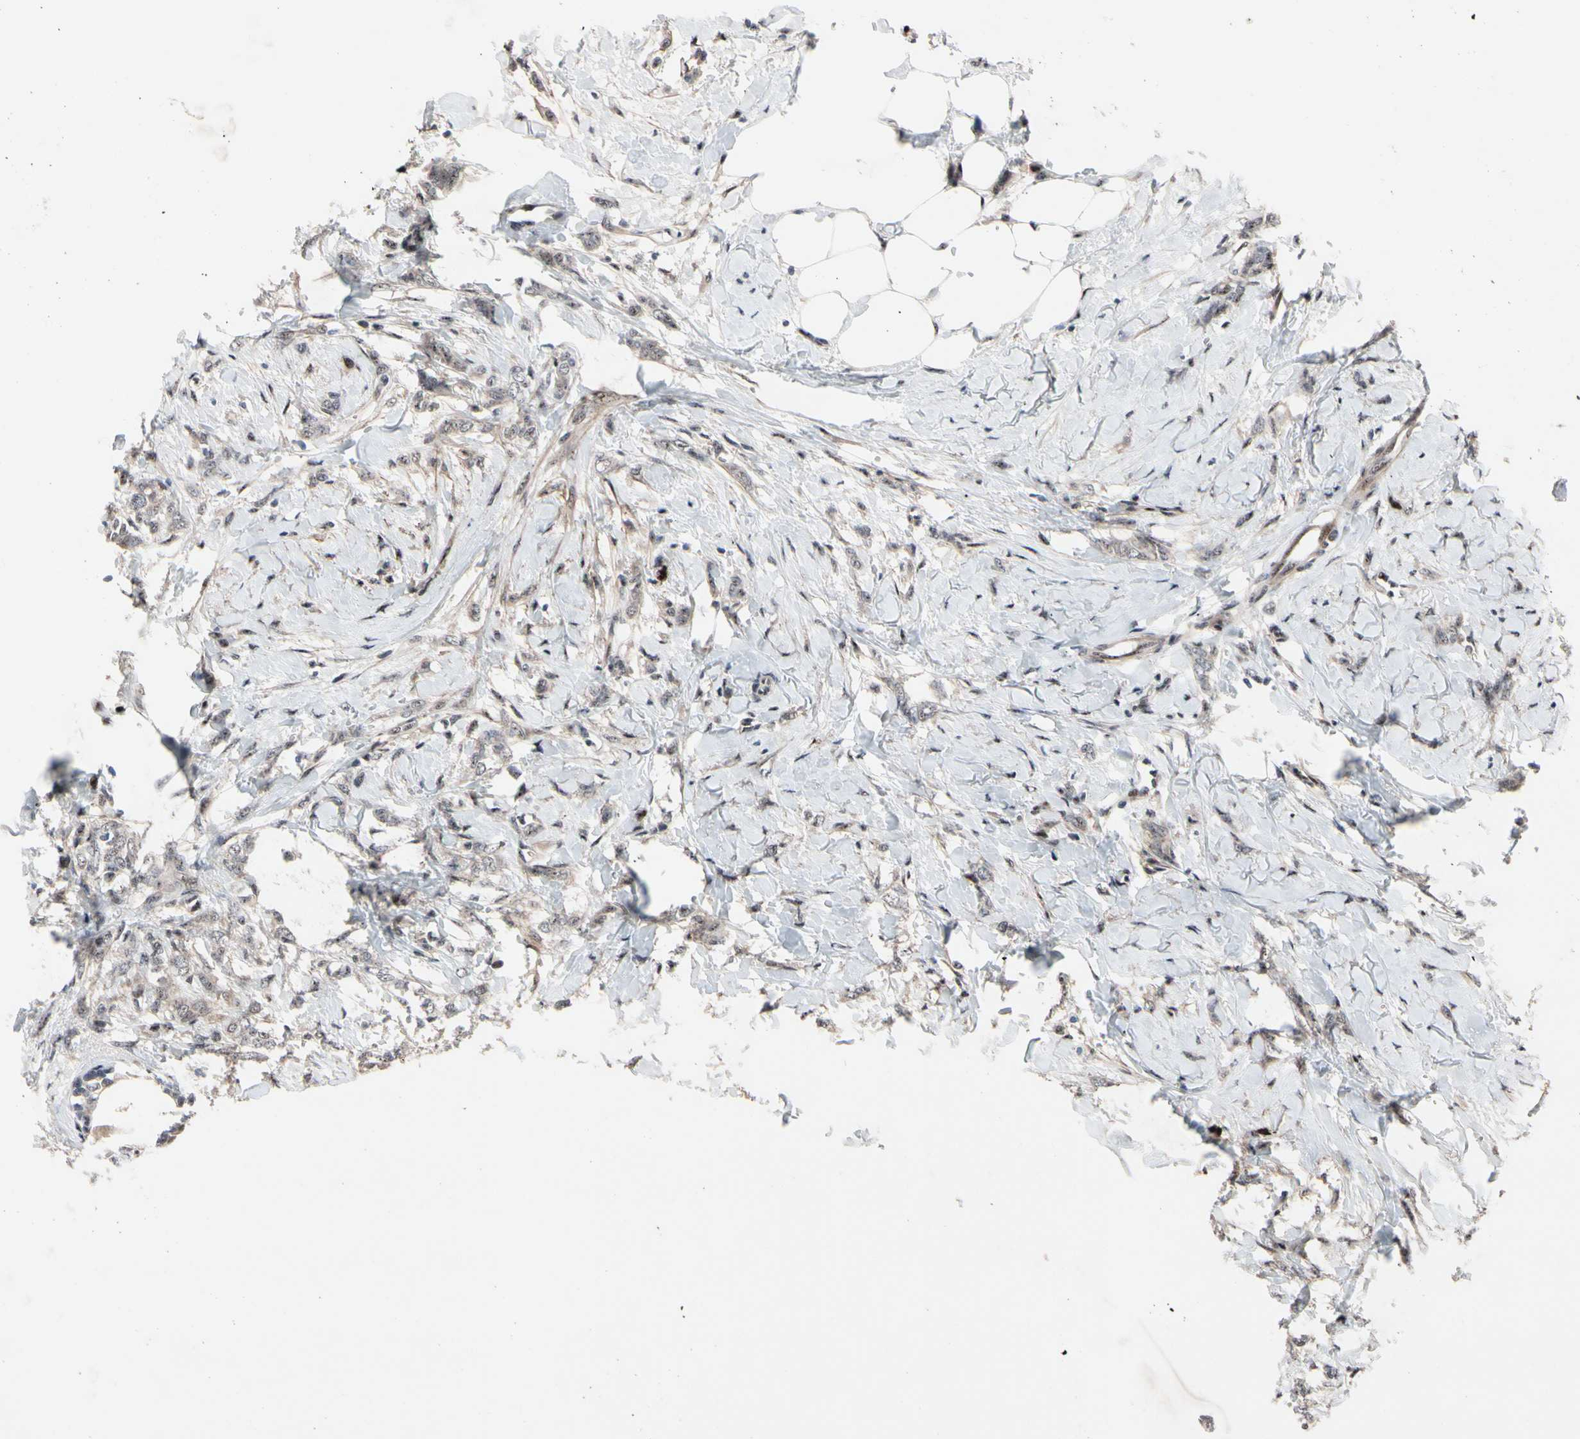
{"staining": {"intensity": "weak", "quantity": "25%-75%", "location": "cytoplasmic/membranous,nuclear"}, "tissue": "breast cancer", "cell_type": "Tumor cells", "image_type": "cancer", "snomed": [{"axis": "morphology", "description": "Lobular carcinoma, in situ"}, {"axis": "morphology", "description": "Lobular carcinoma"}, {"axis": "topography", "description": "Breast"}], "caption": "Human breast cancer (lobular carcinoma in situ) stained with a protein marker demonstrates weak staining in tumor cells.", "gene": "SOX7", "patient": {"sex": "female", "age": 41}}